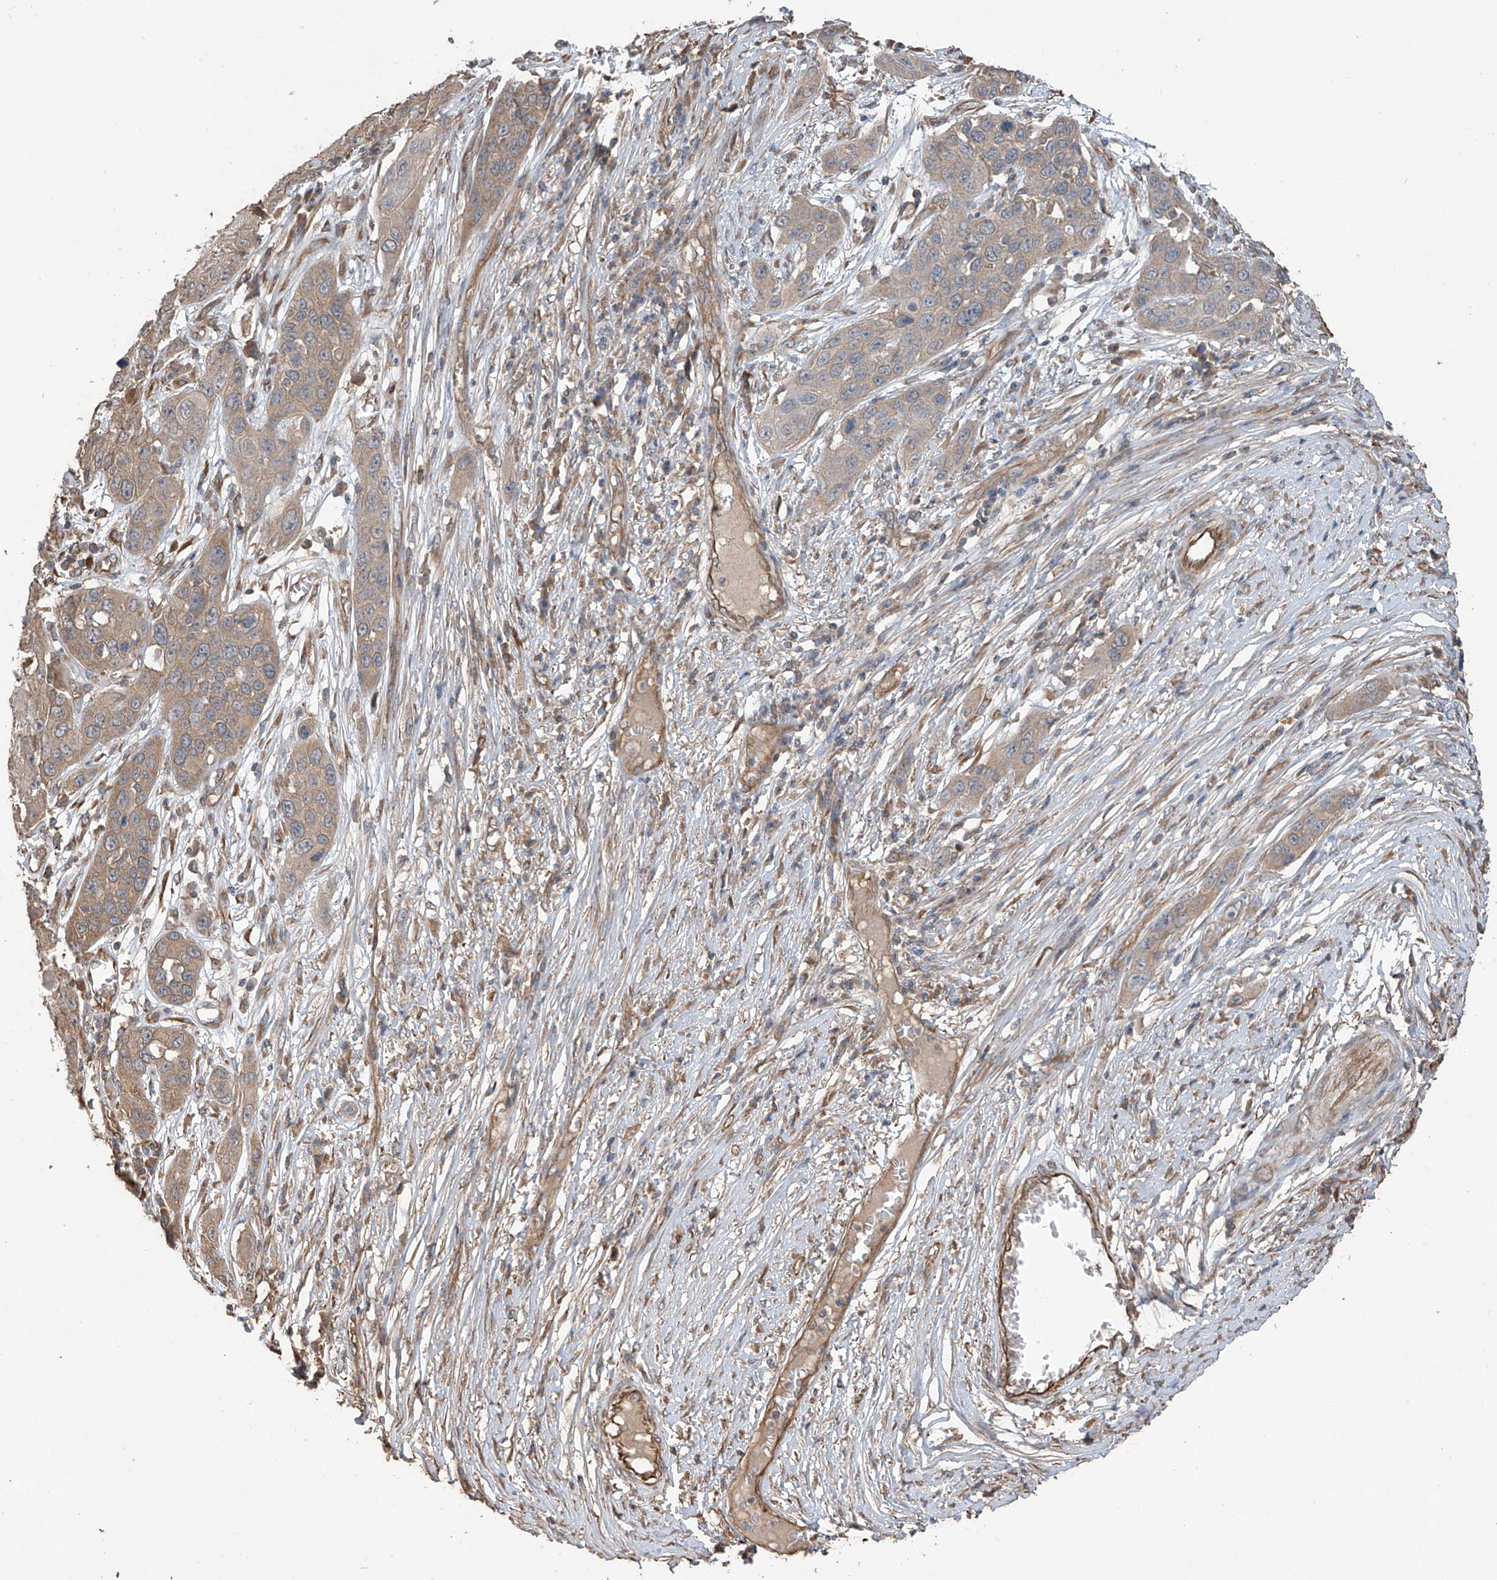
{"staining": {"intensity": "moderate", "quantity": "25%-75%", "location": "cytoplasmic/membranous"}, "tissue": "skin cancer", "cell_type": "Tumor cells", "image_type": "cancer", "snomed": [{"axis": "morphology", "description": "Squamous cell carcinoma, NOS"}, {"axis": "topography", "description": "Skin"}], "caption": "Moderate cytoplasmic/membranous staining for a protein is present in approximately 25%-75% of tumor cells of skin squamous cell carcinoma using immunohistochemistry.", "gene": "AGBL5", "patient": {"sex": "male", "age": 55}}